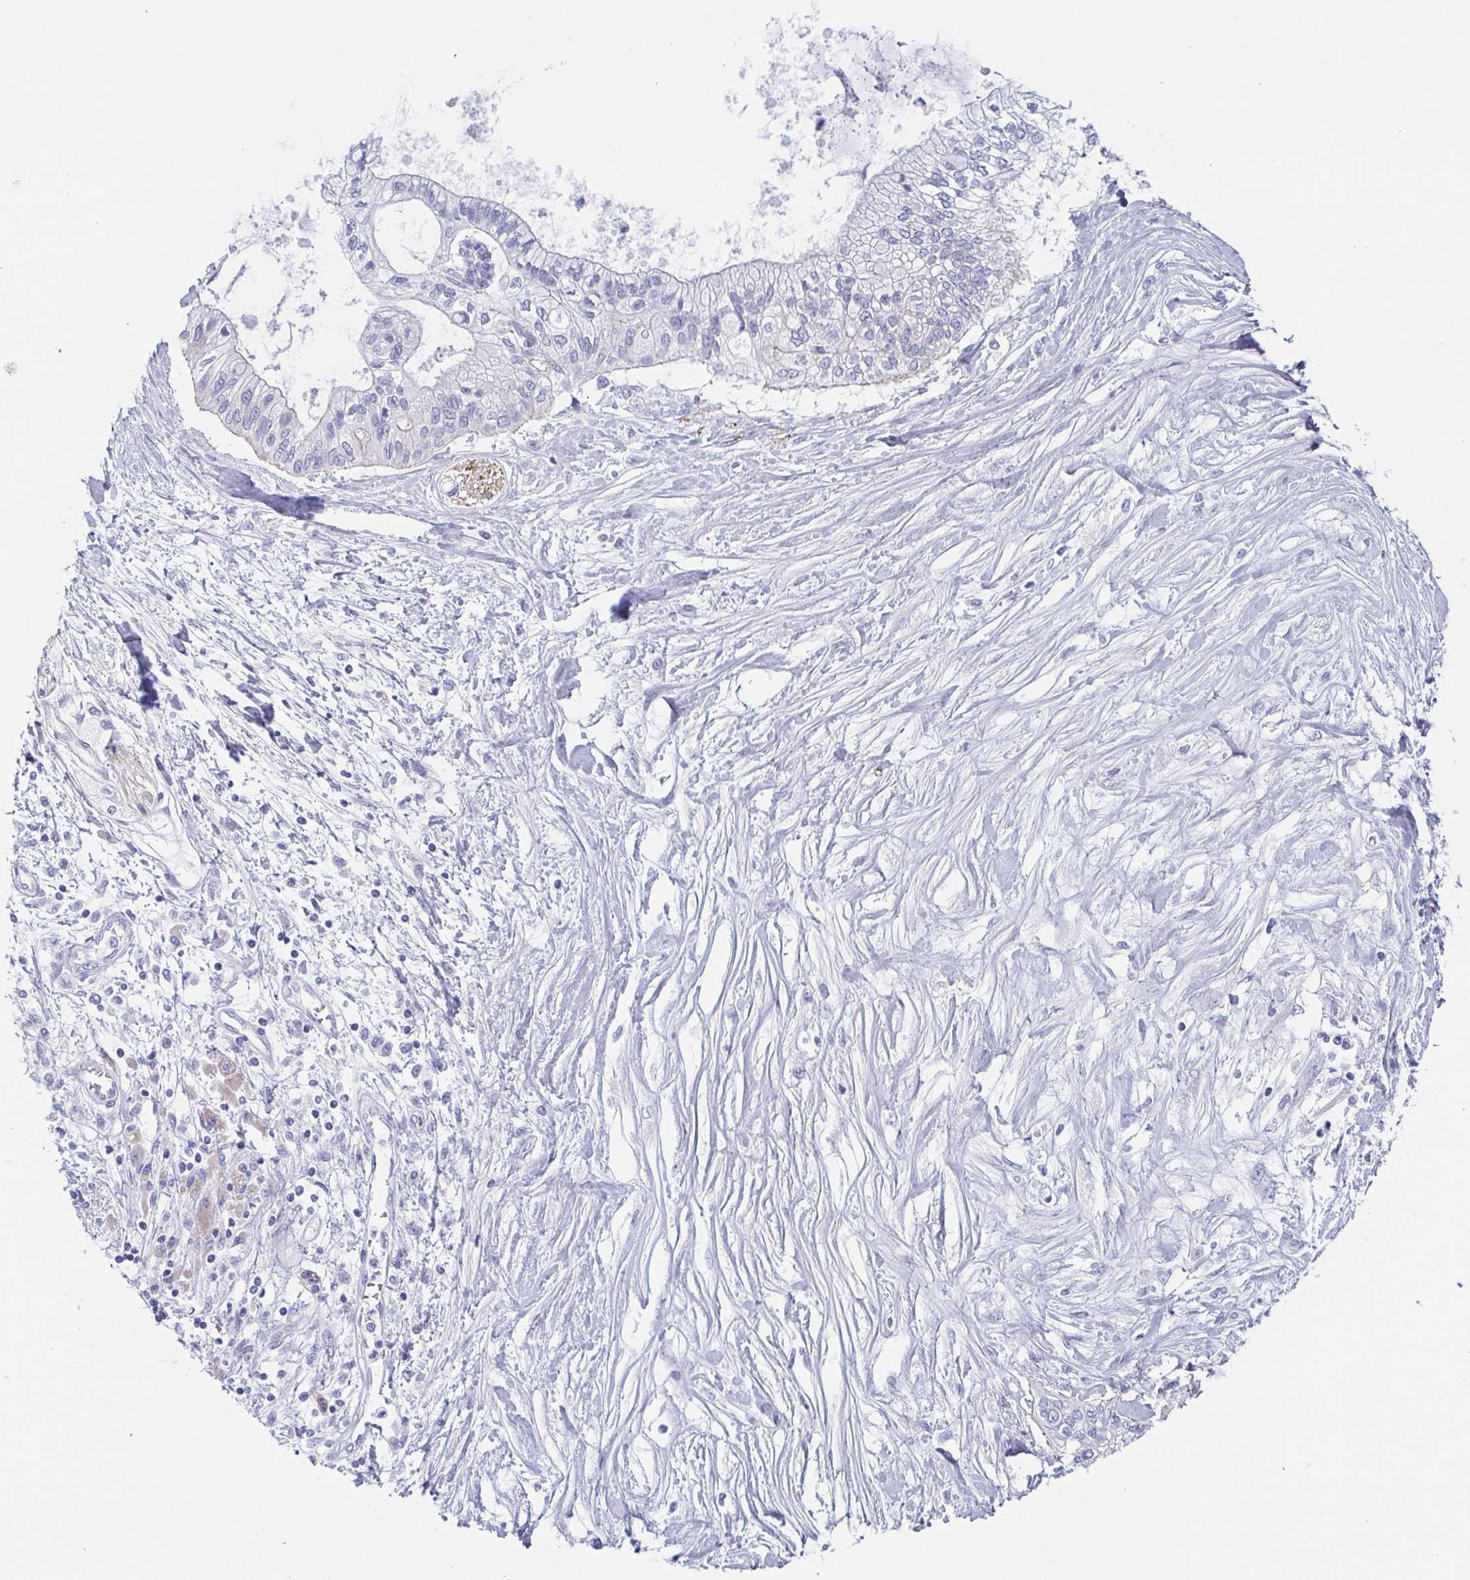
{"staining": {"intensity": "negative", "quantity": "none", "location": "none"}, "tissue": "pancreatic cancer", "cell_type": "Tumor cells", "image_type": "cancer", "snomed": [{"axis": "morphology", "description": "Adenocarcinoma, NOS"}, {"axis": "topography", "description": "Pancreas"}], "caption": "Image shows no significant protein positivity in tumor cells of pancreatic cancer (adenocarcinoma).", "gene": "DYNC1I1", "patient": {"sex": "female", "age": 77}}